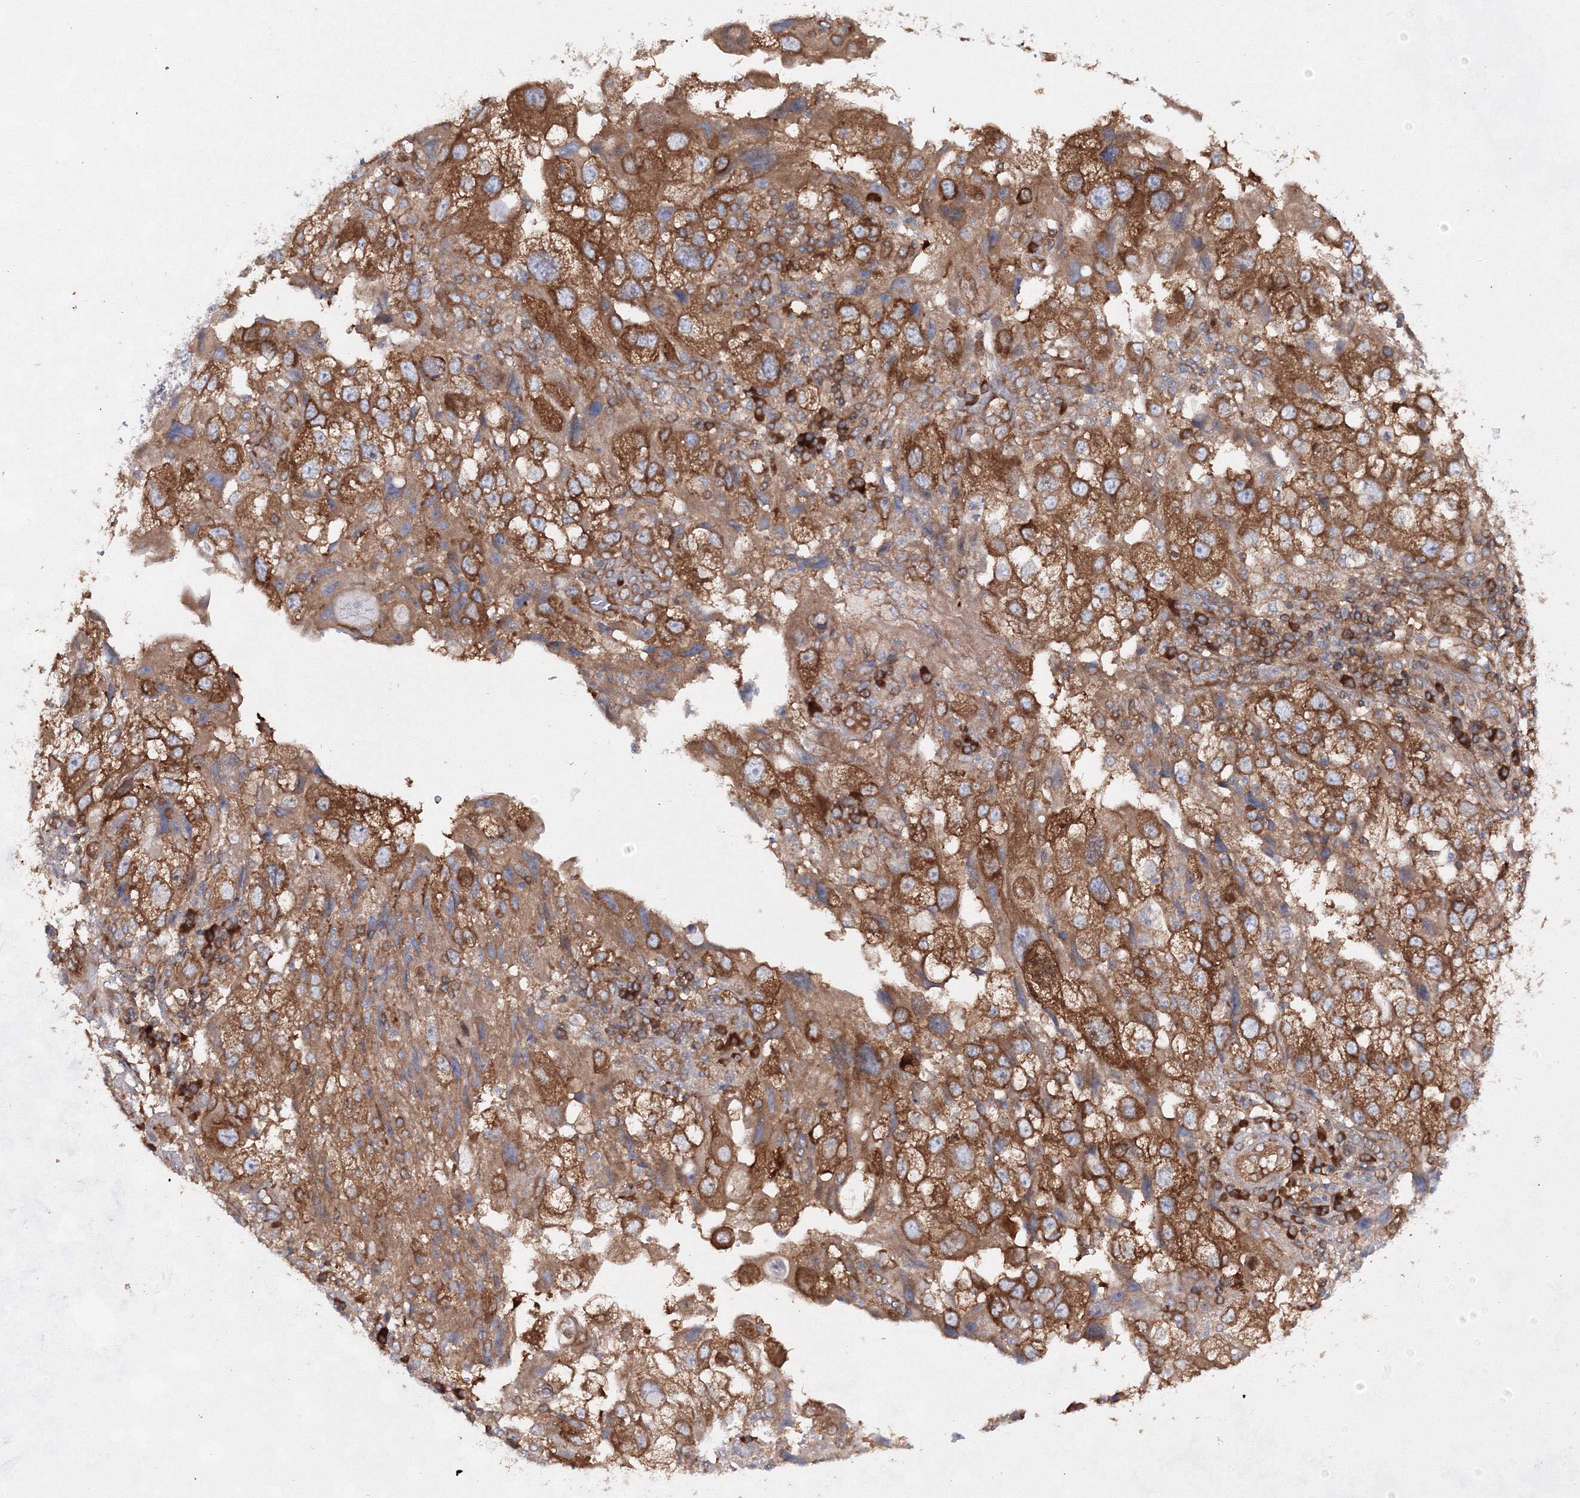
{"staining": {"intensity": "moderate", "quantity": ">75%", "location": "cytoplasmic/membranous"}, "tissue": "endometrial cancer", "cell_type": "Tumor cells", "image_type": "cancer", "snomed": [{"axis": "morphology", "description": "Adenocarcinoma, NOS"}, {"axis": "topography", "description": "Endometrium"}], "caption": "Protein expression analysis of endometrial adenocarcinoma reveals moderate cytoplasmic/membranous expression in approximately >75% of tumor cells. (DAB (3,3'-diaminobenzidine) = brown stain, brightfield microscopy at high magnification).", "gene": "HARS1", "patient": {"sex": "female", "age": 49}}